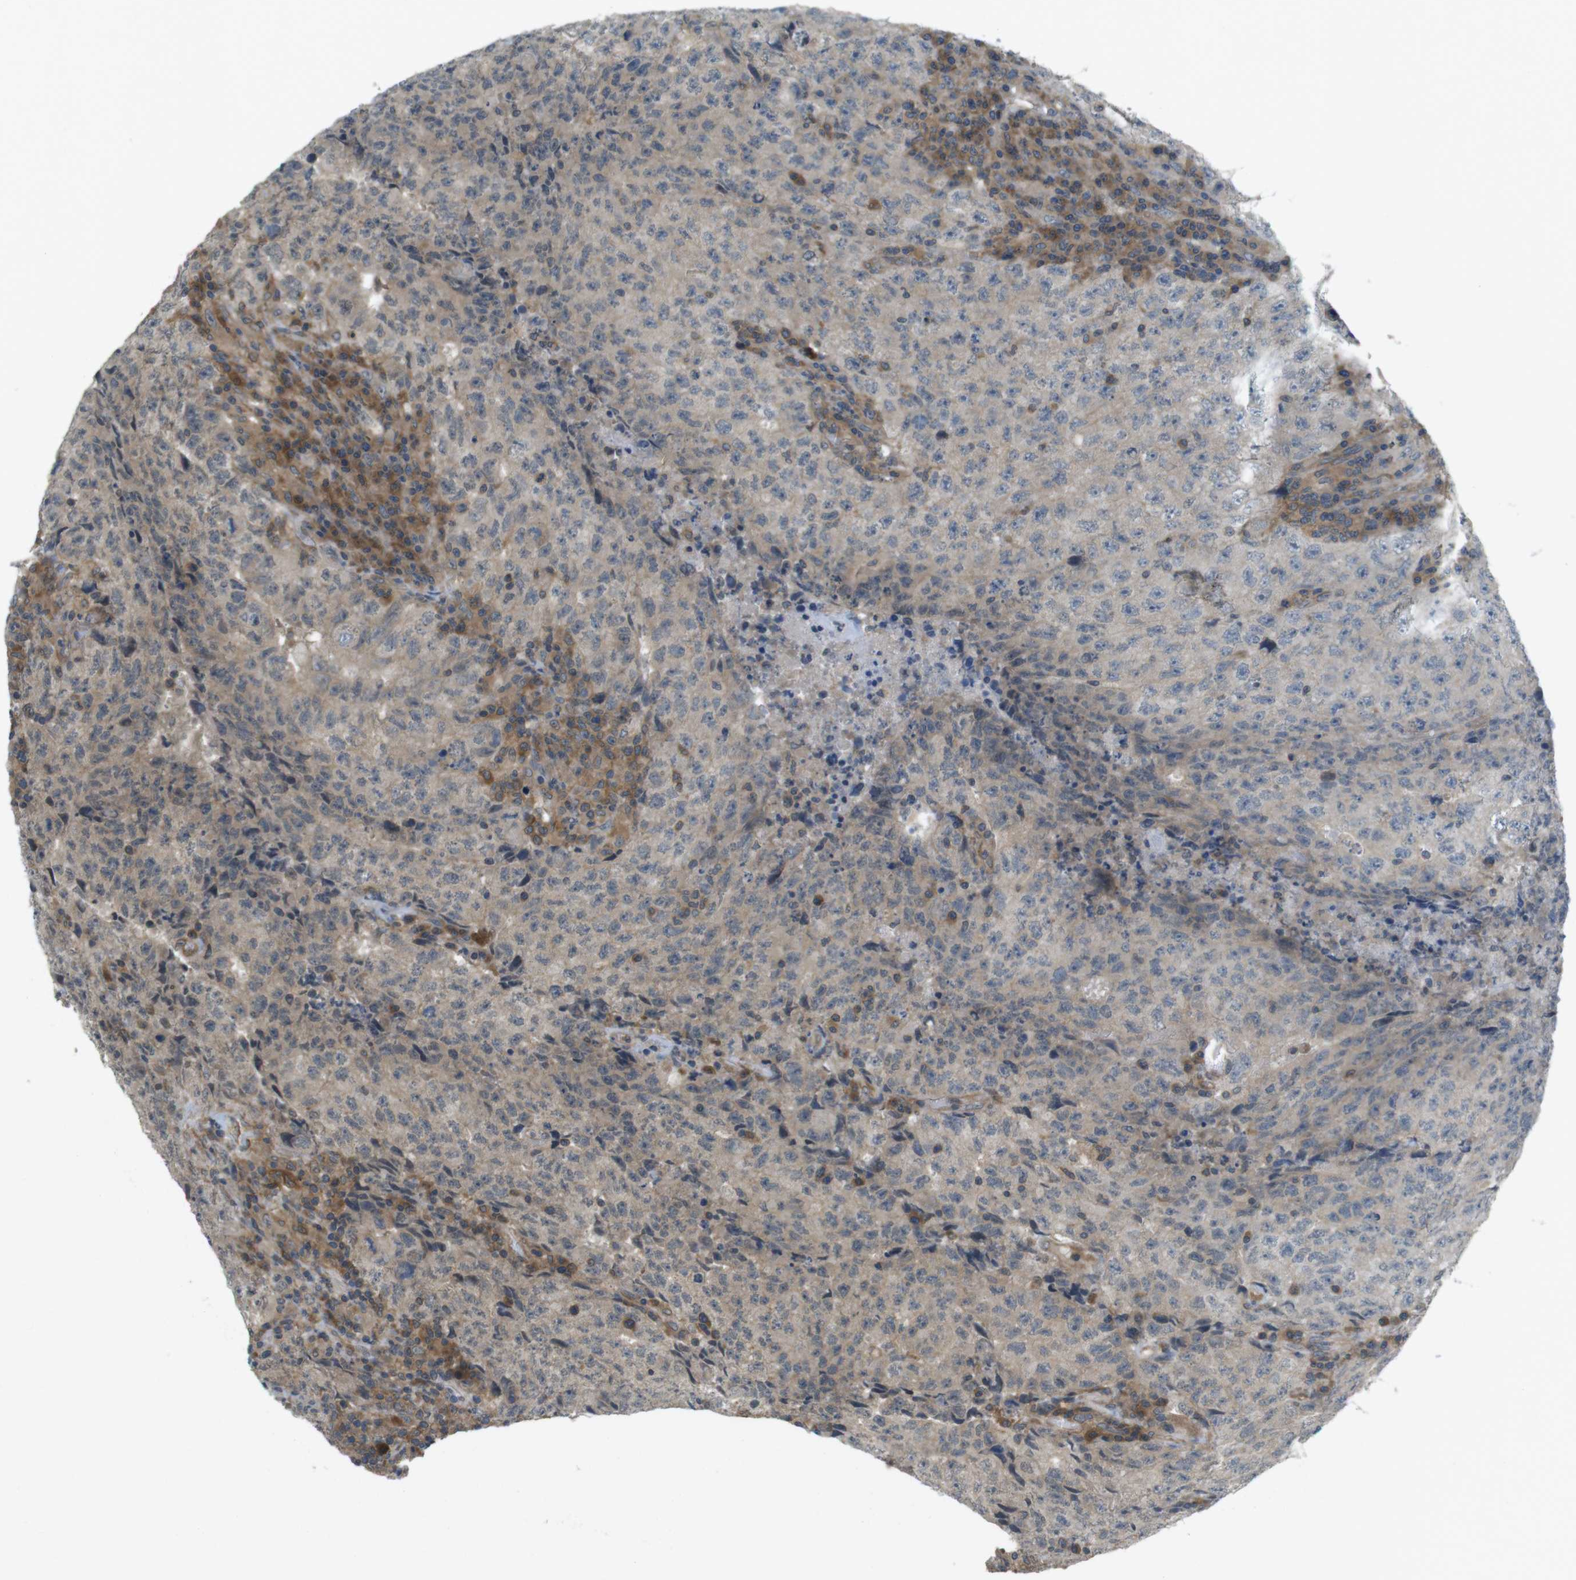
{"staining": {"intensity": "weak", "quantity": ">75%", "location": "cytoplasmic/membranous"}, "tissue": "testis cancer", "cell_type": "Tumor cells", "image_type": "cancer", "snomed": [{"axis": "morphology", "description": "Necrosis, NOS"}, {"axis": "morphology", "description": "Carcinoma, Embryonal, NOS"}, {"axis": "topography", "description": "Testis"}], "caption": "IHC of human testis embryonal carcinoma demonstrates low levels of weak cytoplasmic/membranous expression in about >75% of tumor cells.", "gene": "RNF130", "patient": {"sex": "male", "age": 19}}